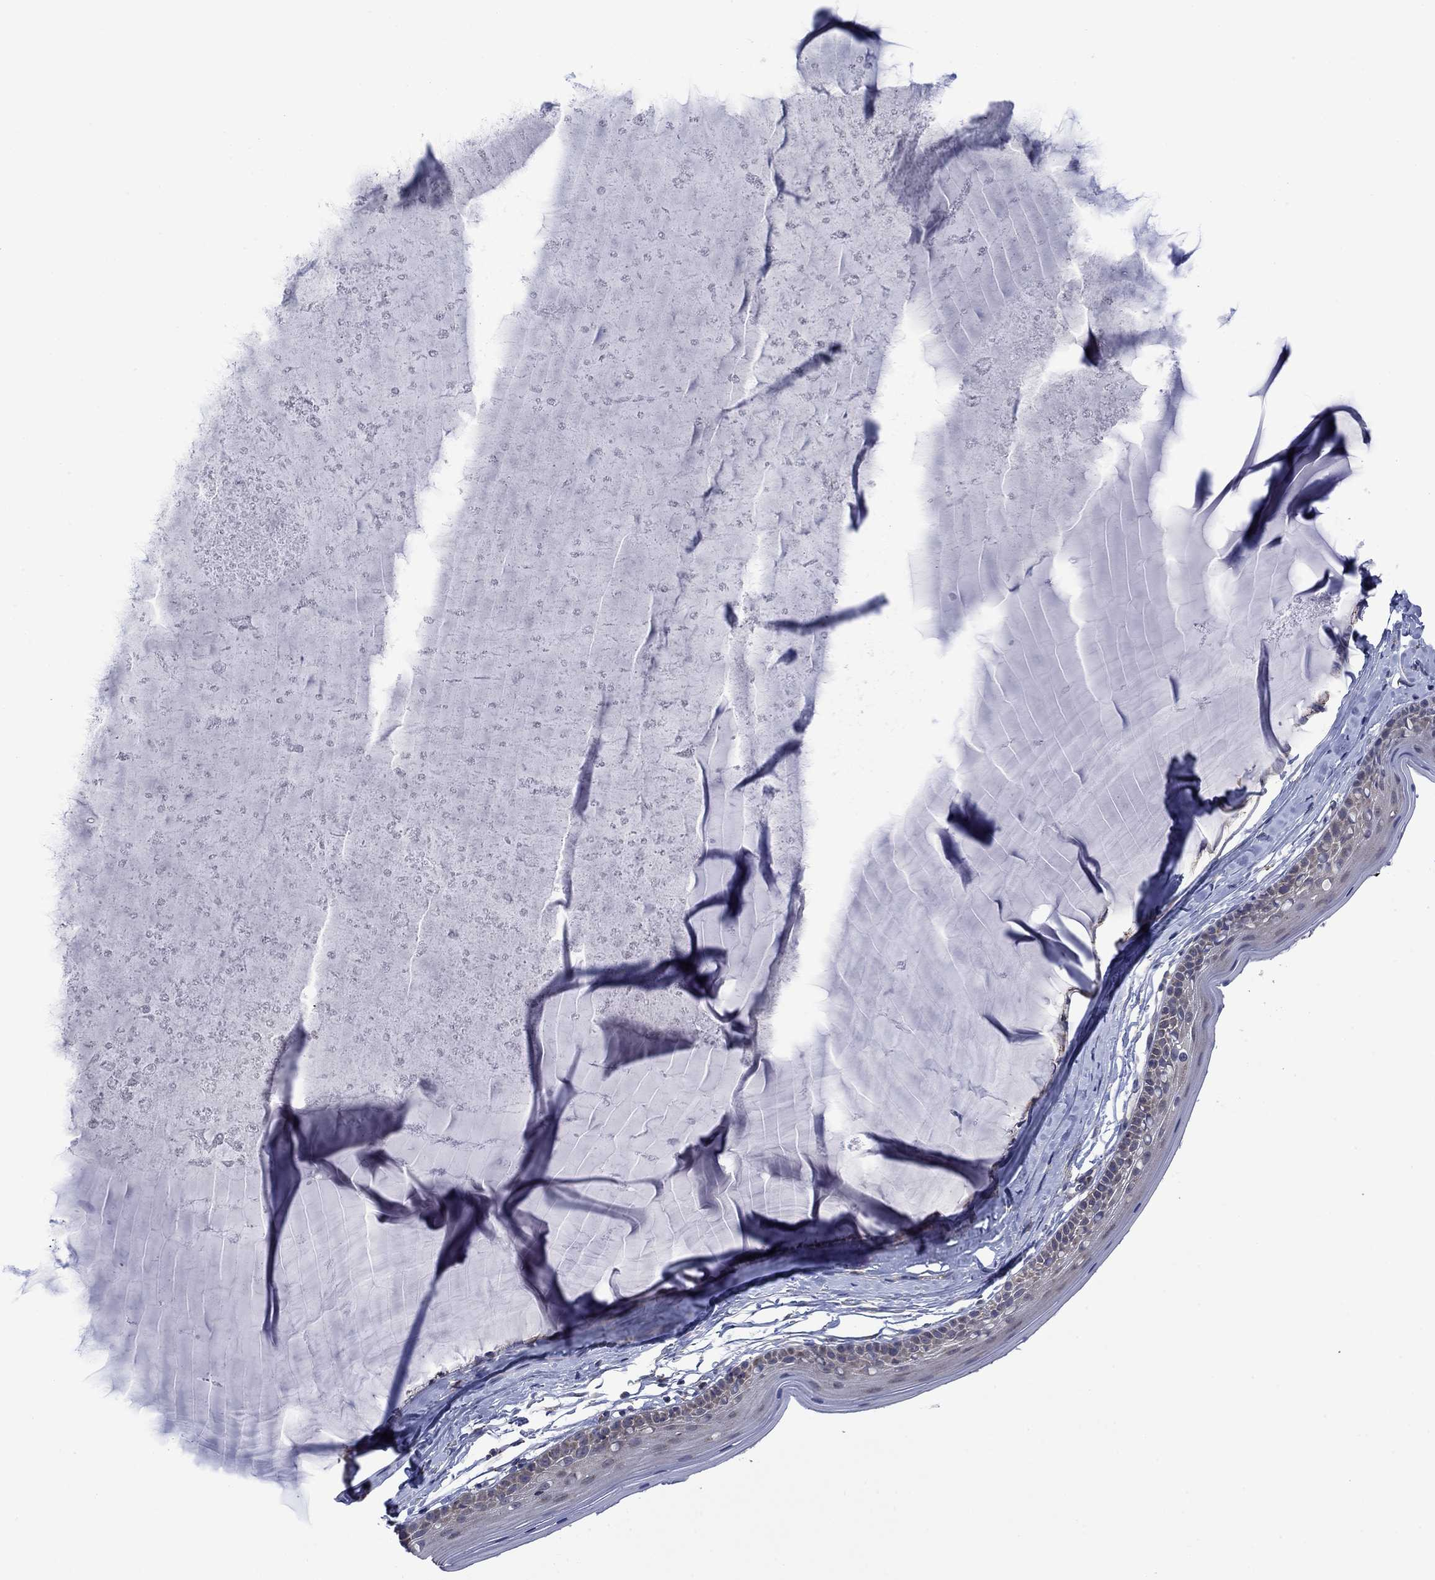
{"staining": {"intensity": "negative", "quantity": "none", "location": "none"}, "tissue": "cervix", "cell_type": "Glandular cells", "image_type": "normal", "snomed": [{"axis": "morphology", "description": "Normal tissue, NOS"}, {"axis": "topography", "description": "Cervix"}], "caption": "A high-resolution photomicrograph shows IHC staining of benign cervix, which demonstrates no significant expression in glandular cells.", "gene": "FURIN", "patient": {"sex": "female", "age": 40}}